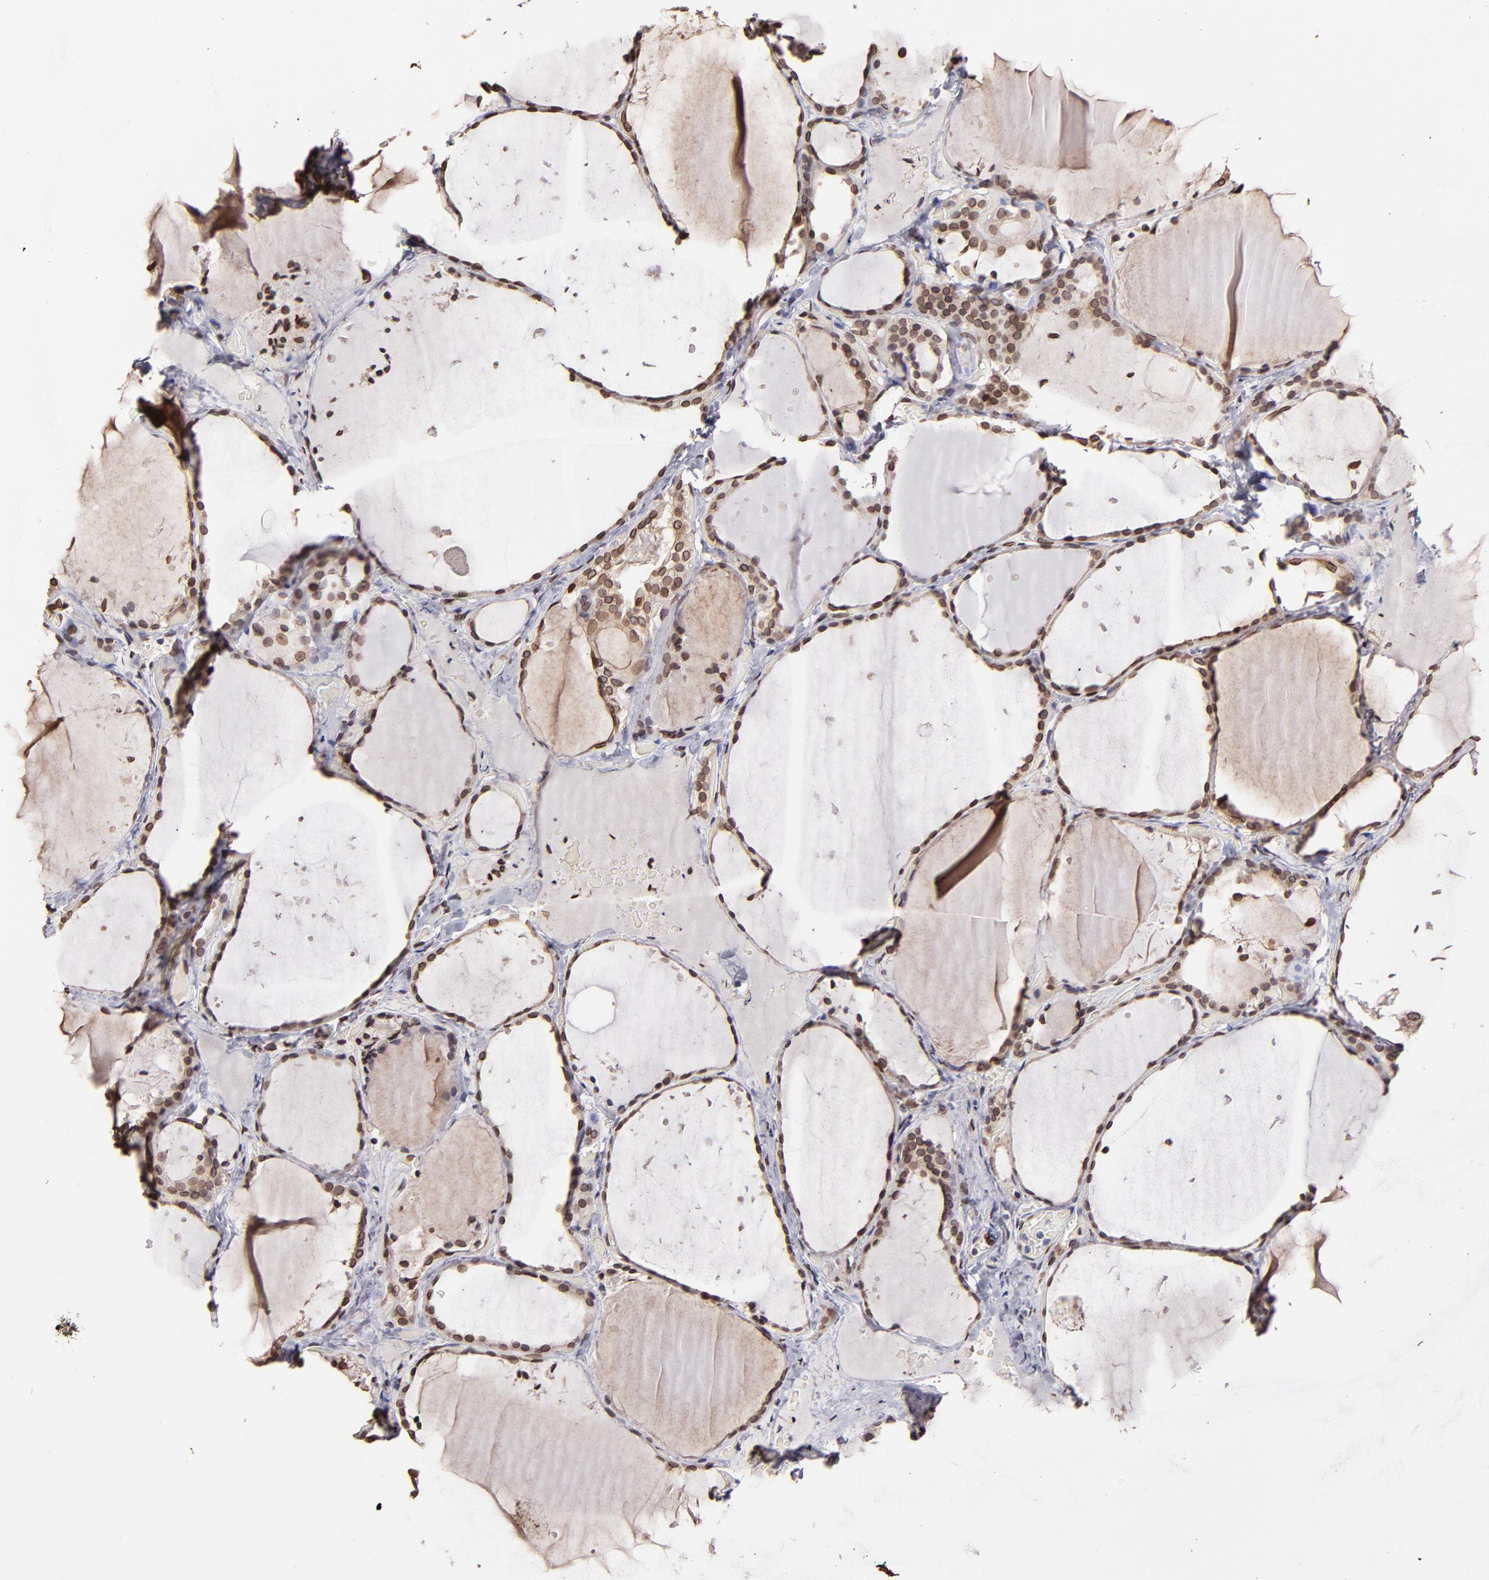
{"staining": {"intensity": "strong", "quantity": ">75%", "location": "cytoplasmic/membranous,nuclear"}, "tissue": "thyroid gland", "cell_type": "Glandular cells", "image_type": "normal", "snomed": [{"axis": "morphology", "description": "Normal tissue, NOS"}, {"axis": "topography", "description": "Thyroid gland"}], "caption": "IHC histopathology image of normal human thyroid gland stained for a protein (brown), which exhibits high levels of strong cytoplasmic/membranous,nuclear staining in approximately >75% of glandular cells.", "gene": "PUM3", "patient": {"sex": "female", "age": 22}}